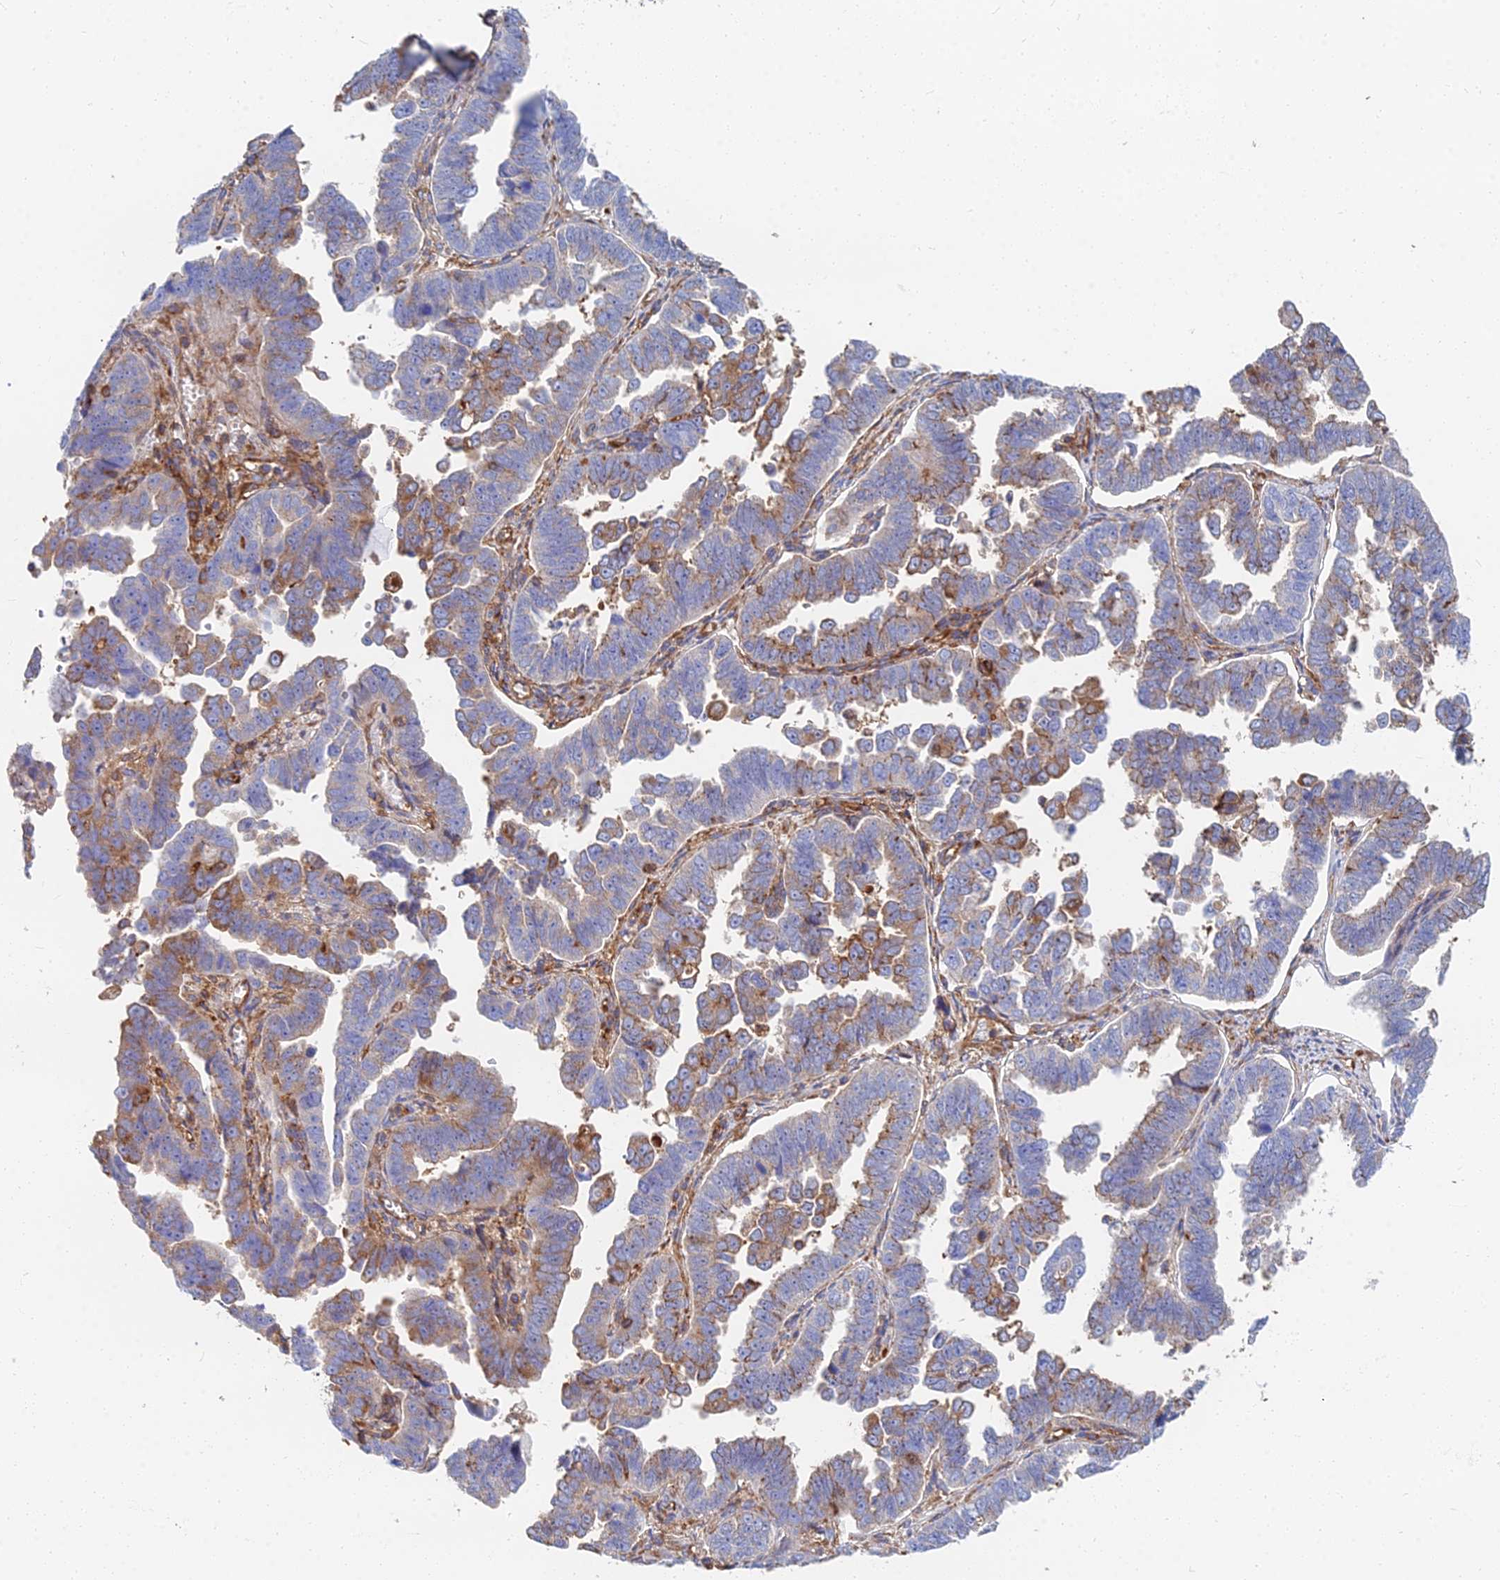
{"staining": {"intensity": "moderate", "quantity": "25%-75%", "location": "cytoplasmic/membranous"}, "tissue": "endometrial cancer", "cell_type": "Tumor cells", "image_type": "cancer", "snomed": [{"axis": "morphology", "description": "Adenocarcinoma, NOS"}, {"axis": "topography", "description": "Endometrium"}], "caption": "Protein expression analysis of human endometrial cancer (adenocarcinoma) reveals moderate cytoplasmic/membranous positivity in approximately 25%-75% of tumor cells. The protein of interest is shown in brown color, while the nuclei are stained blue.", "gene": "GPR42", "patient": {"sex": "female", "age": 75}}